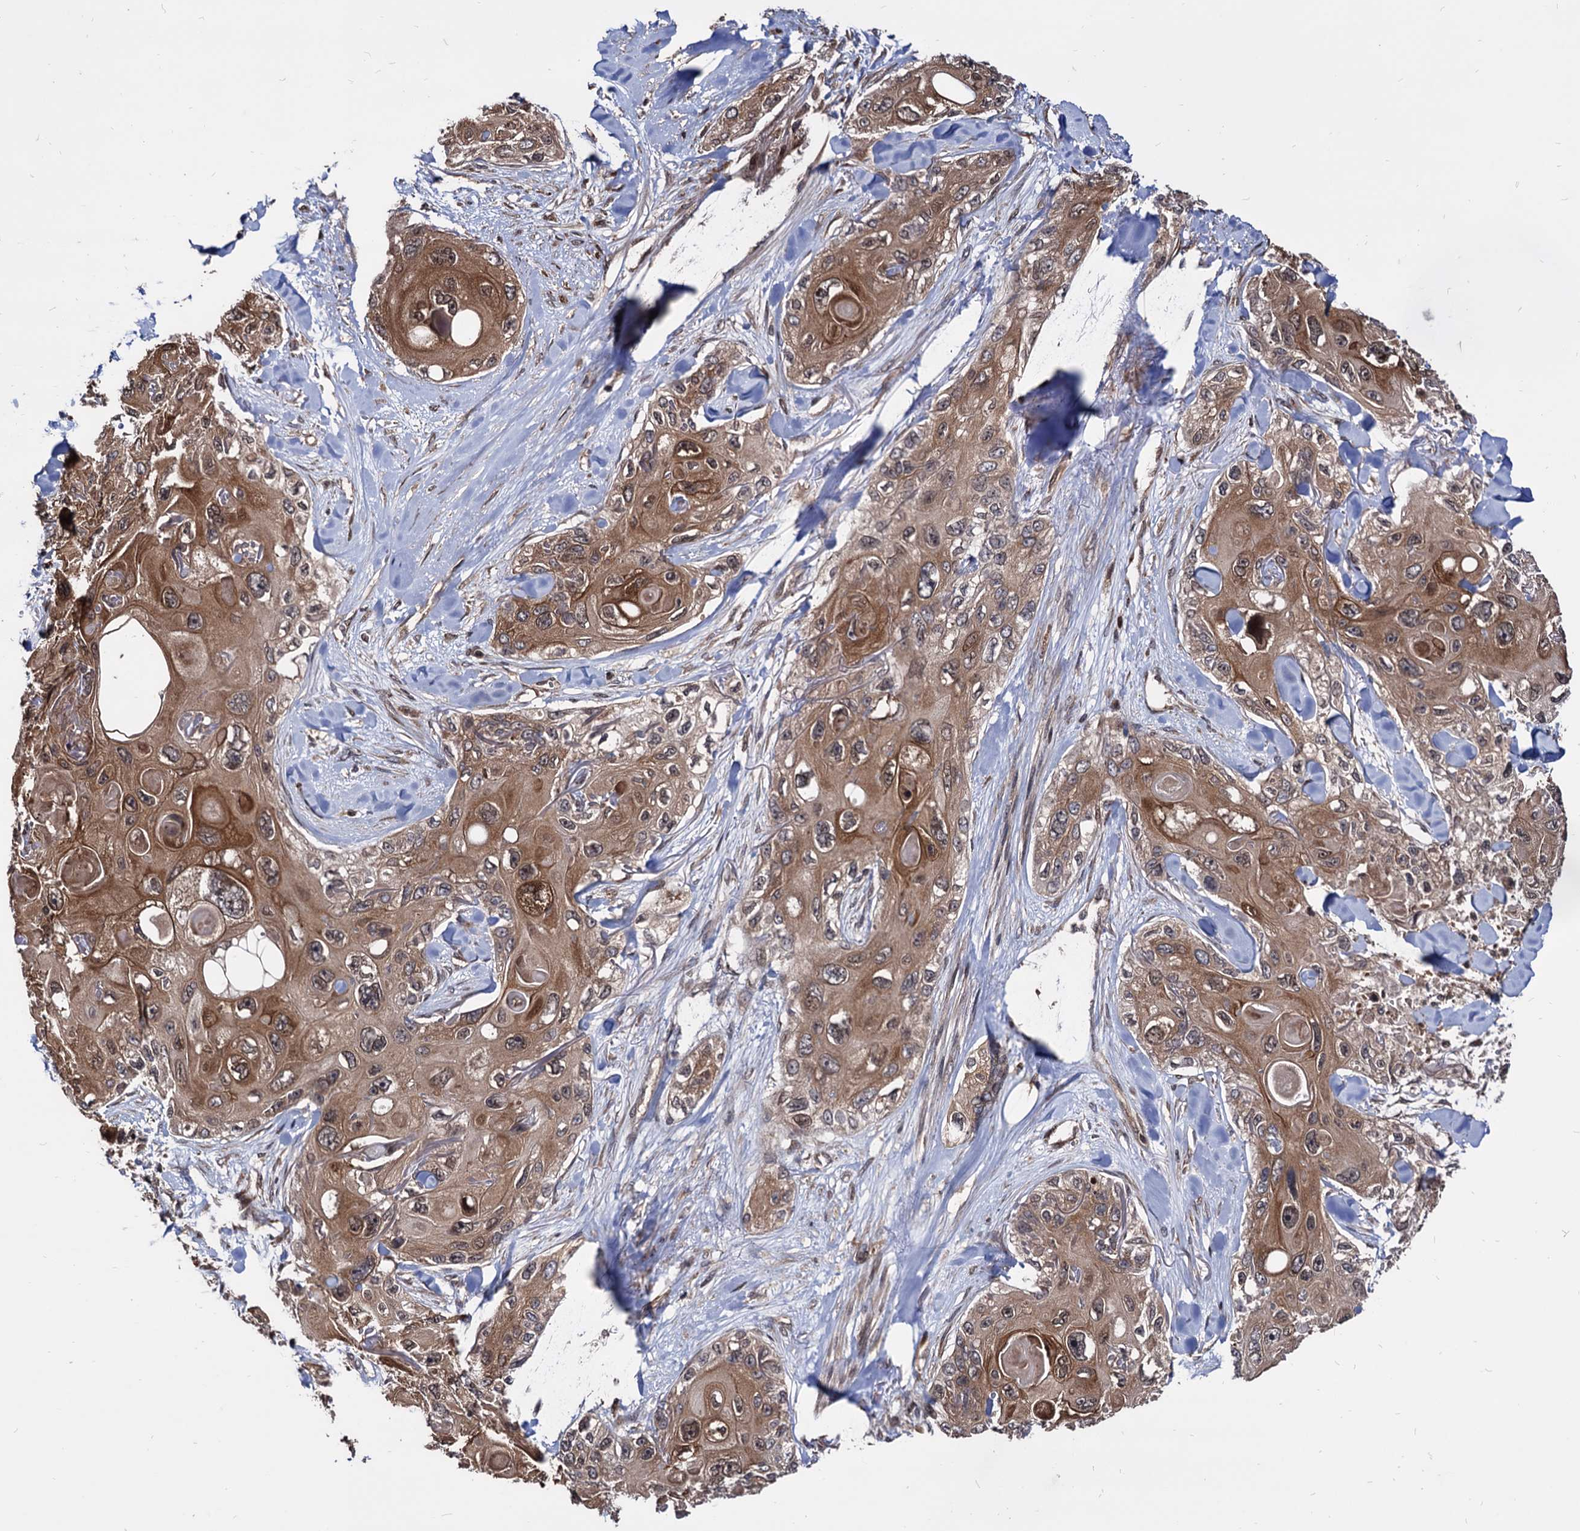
{"staining": {"intensity": "moderate", "quantity": ">75%", "location": "cytoplasmic/membranous,nuclear"}, "tissue": "skin cancer", "cell_type": "Tumor cells", "image_type": "cancer", "snomed": [{"axis": "morphology", "description": "Normal tissue, NOS"}, {"axis": "morphology", "description": "Squamous cell carcinoma, NOS"}, {"axis": "topography", "description": "Skin"}], "caption": "Protein analysis of skin cancer tissue demonstrates moderate cytoplasmic/membranous and nuclear positivity in about >75% of tumor cells. (brown staining indicates protein expression, while blue staining denotes nuclei).", "gene": "ANKRD12", "patient": {"sex": "male", "age": 72}}